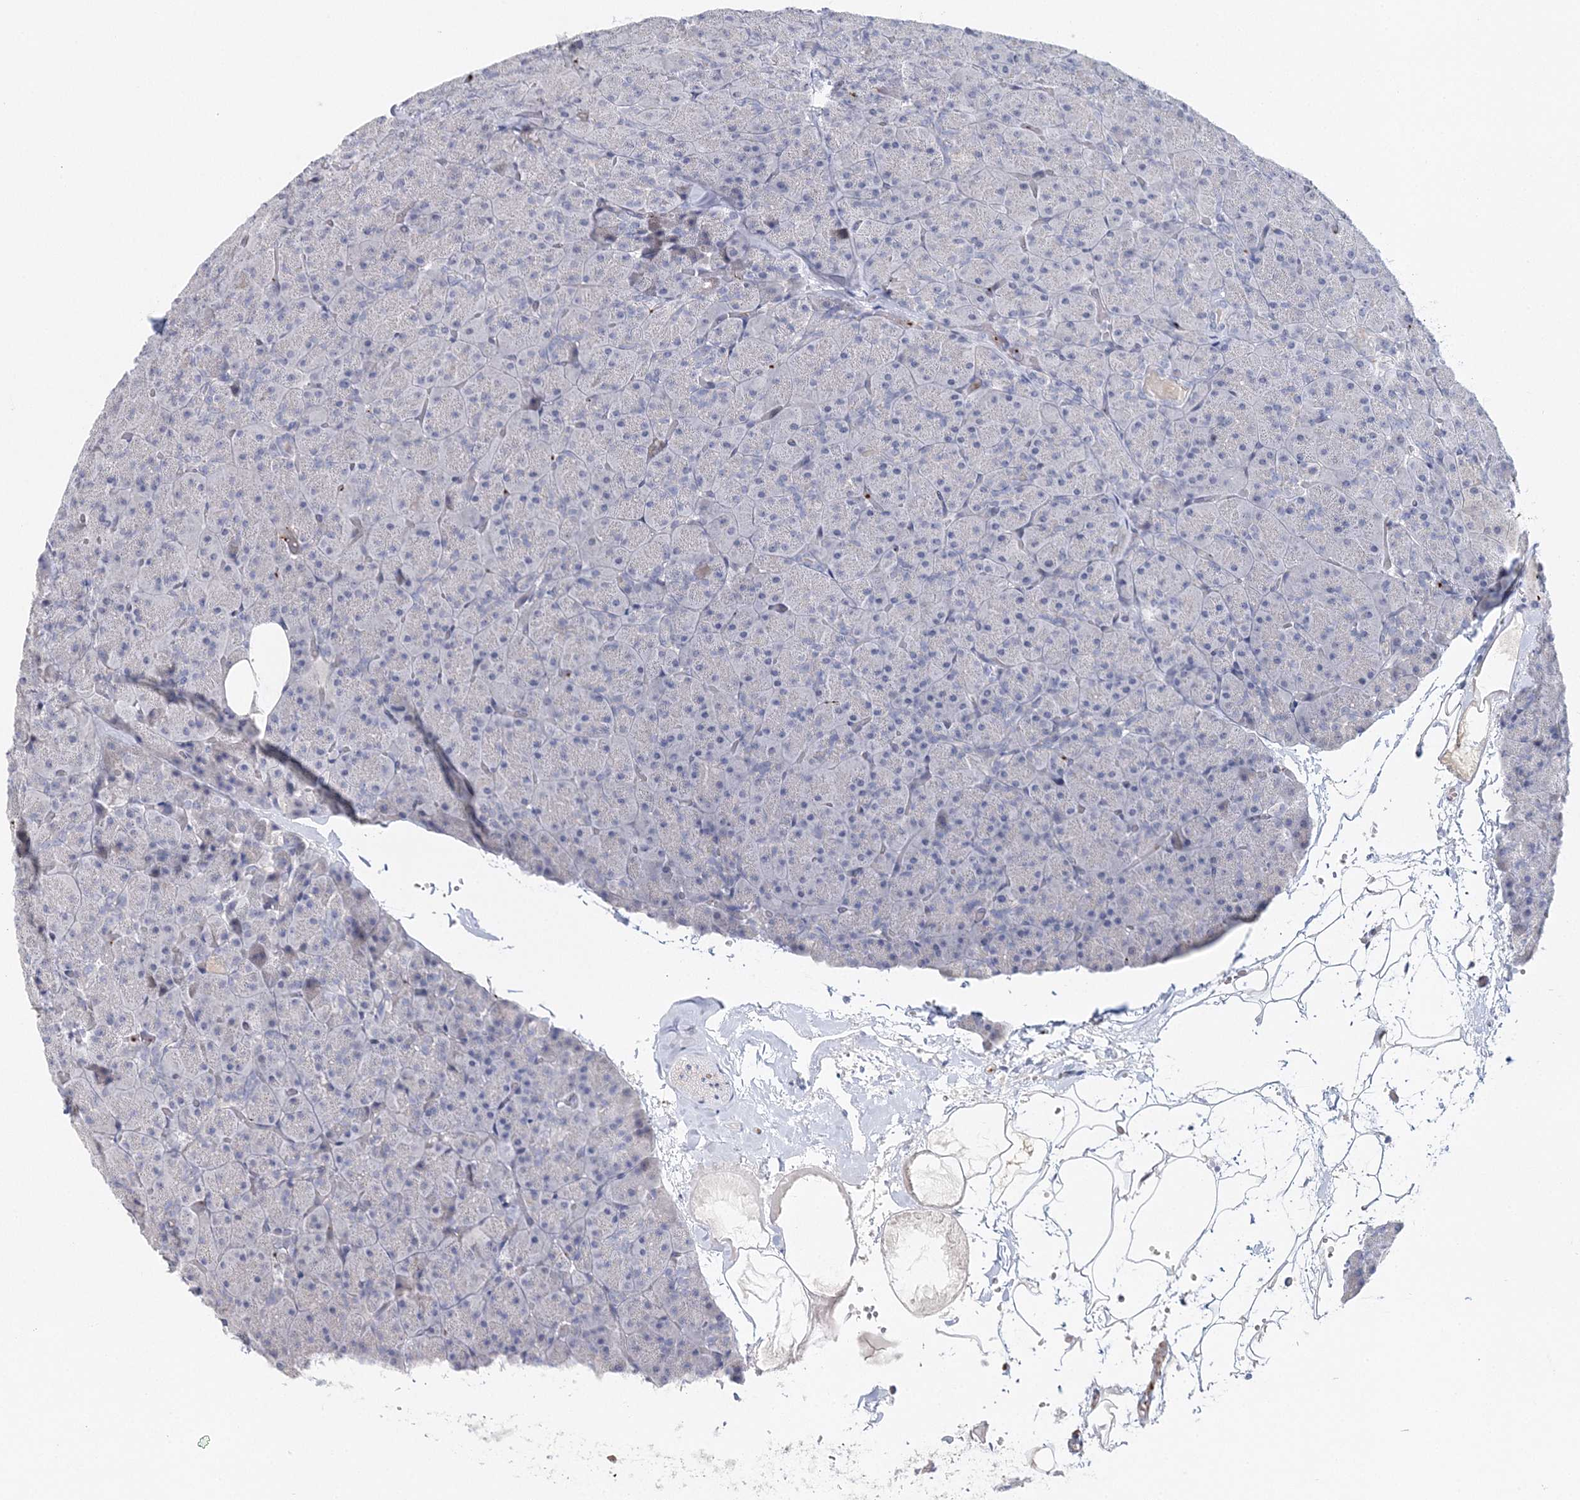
{"staining": {"intensity": "negative", "quantity": "none", "location": "none"}, "tissue": "pancreas", "cell_type": "Exocrine glandular cells", "image_type": "normal", "snomed": [{"axis": "morphology", "description": "Normal tissue, NOS"}, {"axis": "topography", "description": "Pancreas"}], "caption": "Photomicrograph shows no protein staining in exocrine glandular cells of benign pancreas. The staining is performed using DAB brown chromogen with nuclei counter-stained in using hematoxylin.", "gene": "MYOZ2", "patient": {"sex": "male", "age": 36}}